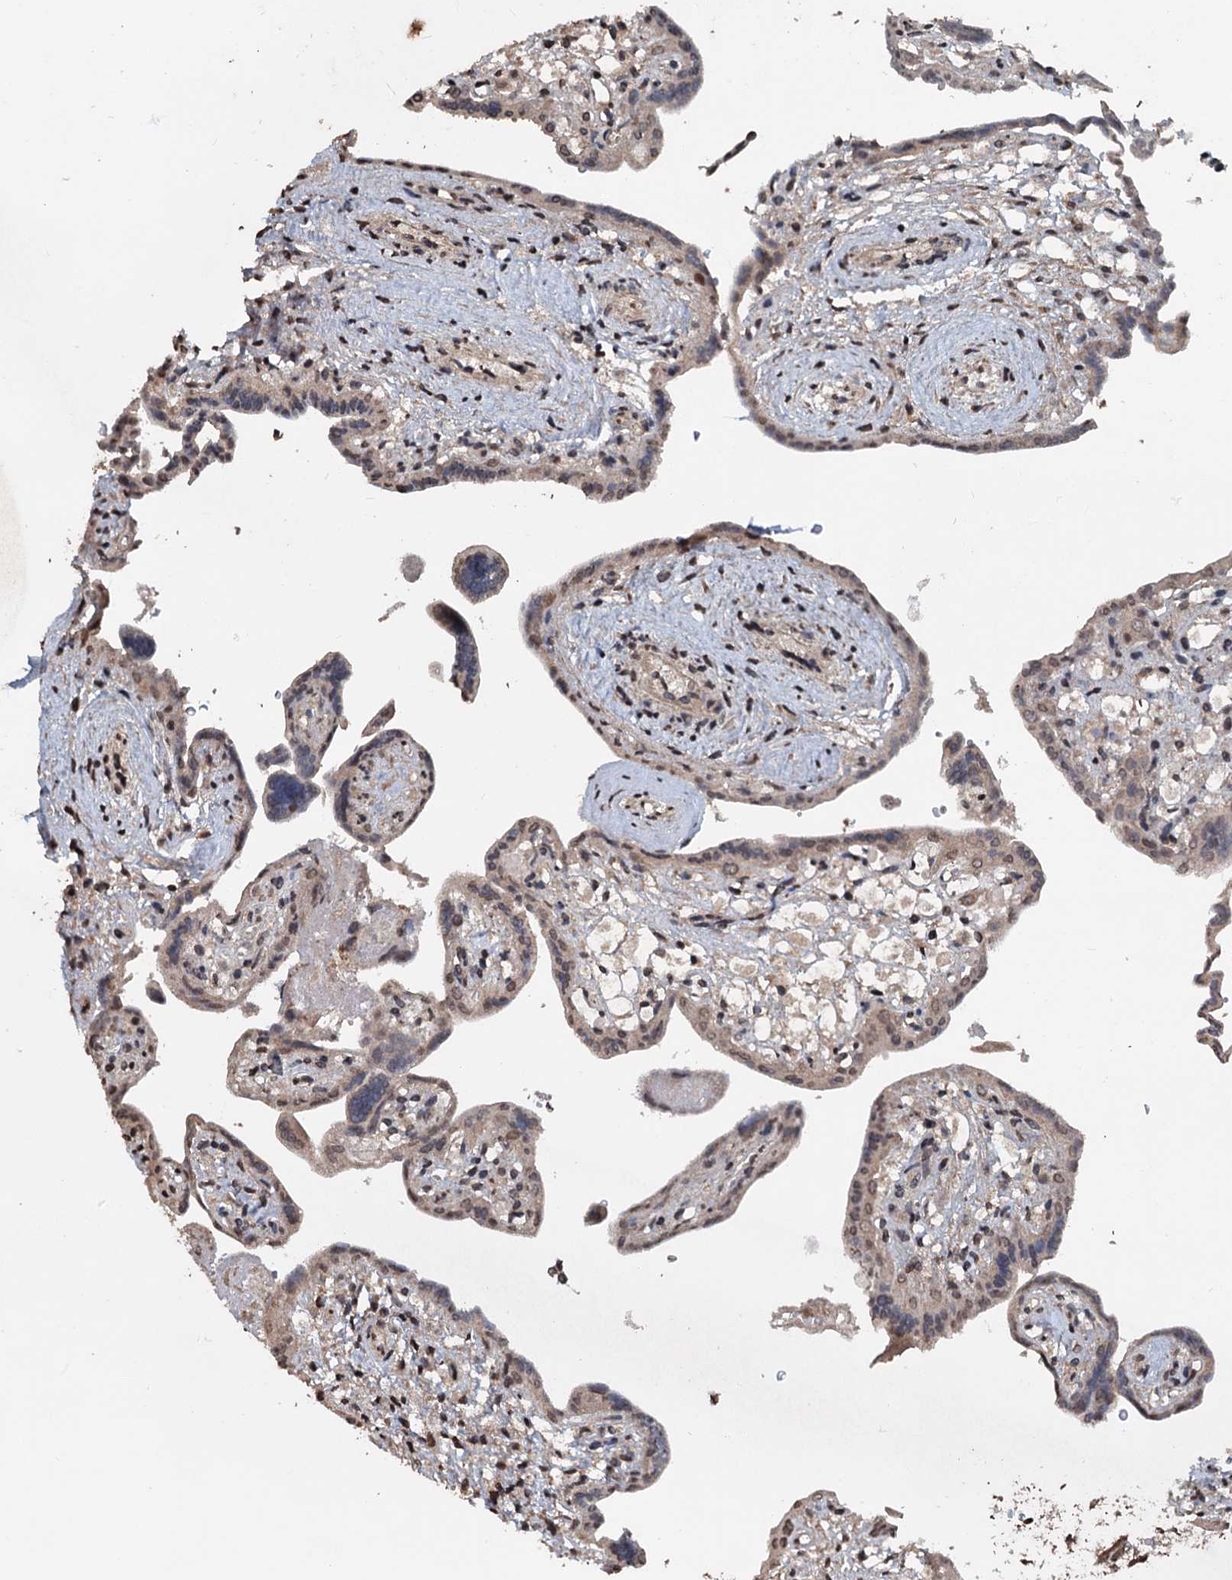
{"staining": {"intensity": "moderate", "quantity": ">75%", "location": "cytoplasmic/membranous"}, "tissue": "placenta", "cell_type": "Trophoblastic cells", "image_type": "normal", "snomed": [{"axis": "morphology", "description": "Normal tissue, NOS"}, {"axis": "topography", "description": "Placenta"}], "caption": "Placenta stained with DAB immunohistochemistry (IHC) displays medium levels of moderate cytoplasmic/membranous positivity in approximately >75% of trophoblastic cells. The staining is performed using DAB (3,3'-diaminobenzidine) brown chromogen to label protein expression. The nuclei are counter-stained blue using hematoxylin.", "gene": "N4BP2L2", "patient": {"sex": "female", "age": 37}}